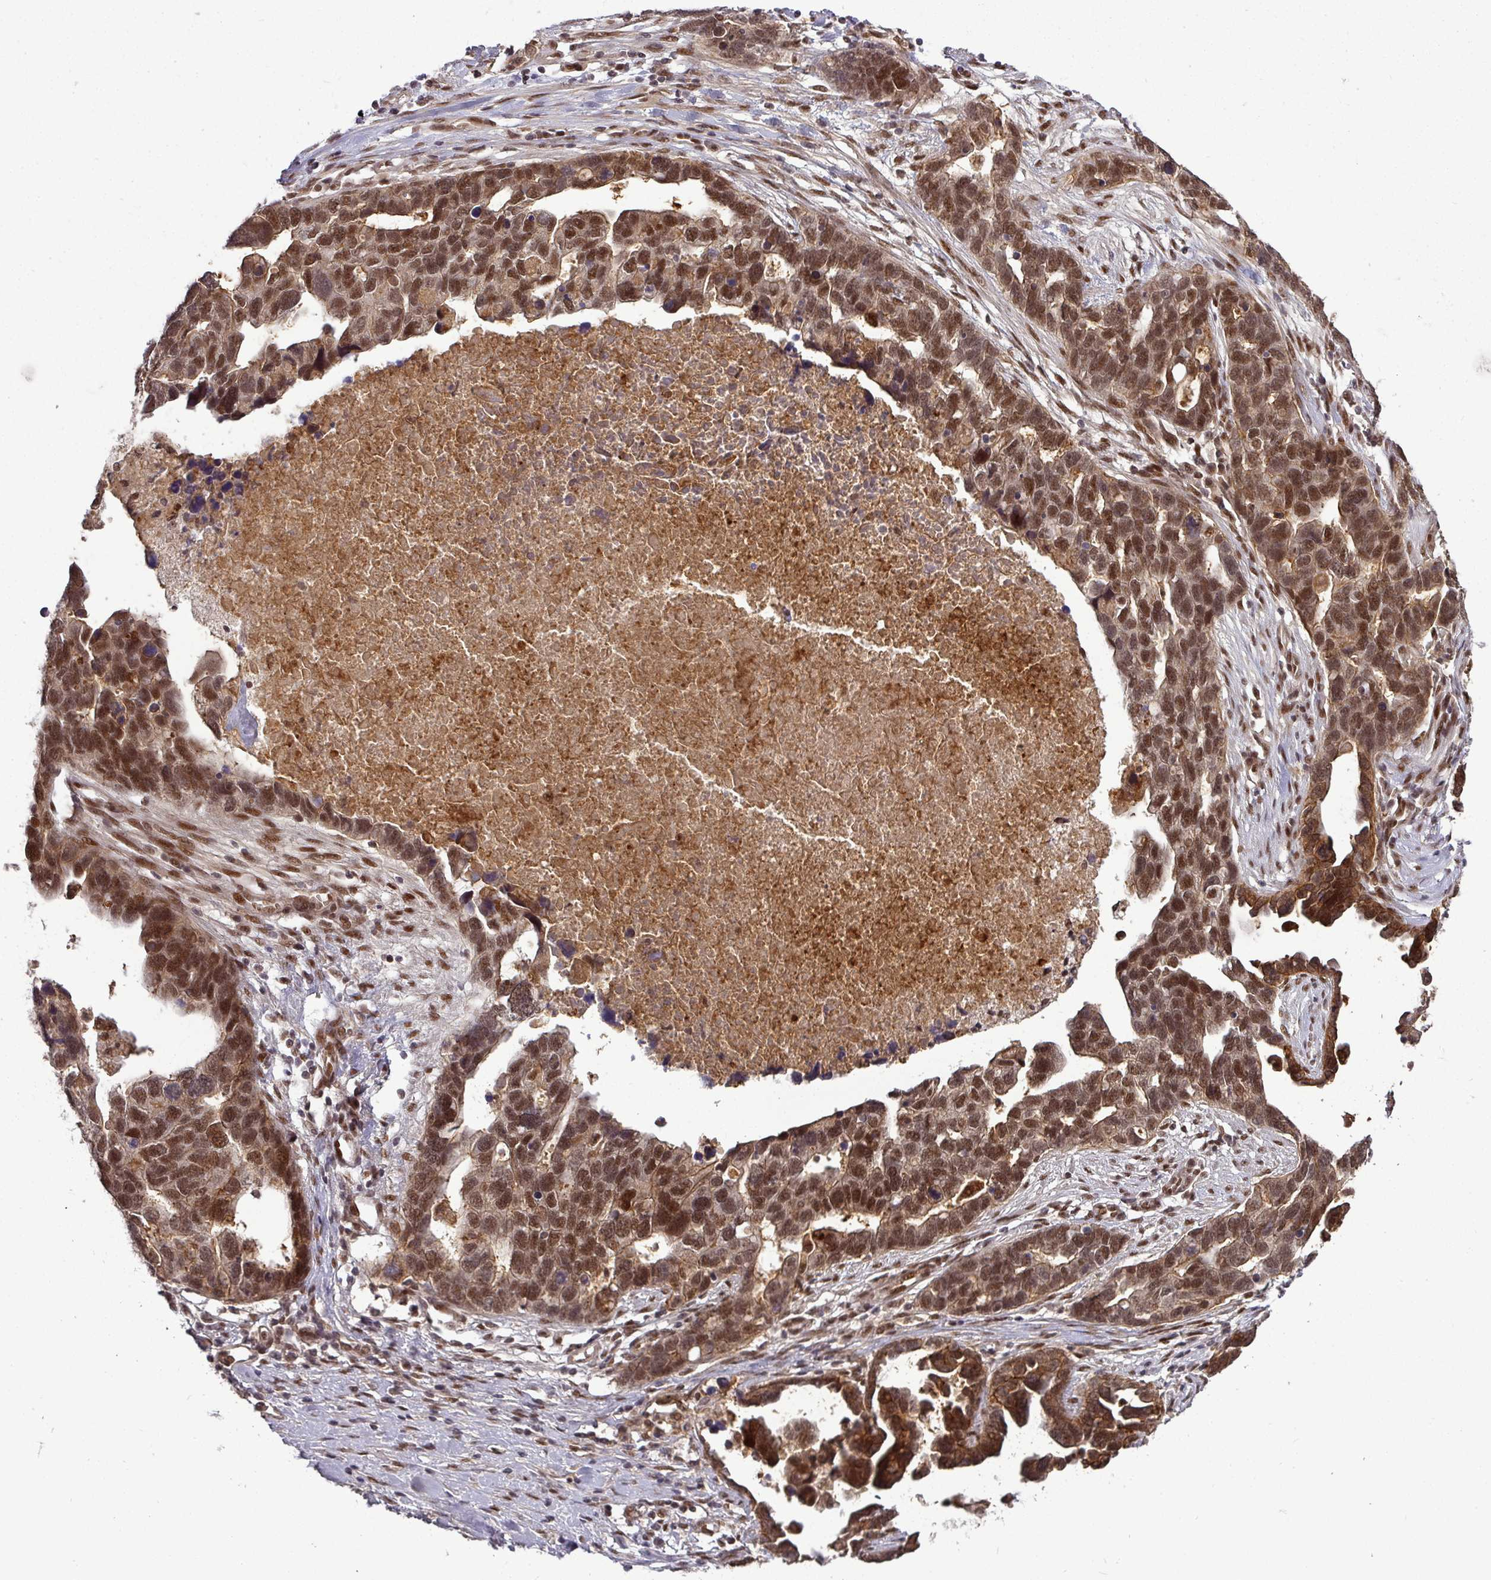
{"staining": {"intensity": "strong", "quantity": ">75%", "location": "cytoplasmic/membranous,nuclear"}, "tissue": "ovarian cancer", "cell_type": "Tumor cells", "image_type": "cancer", "snomed": [{"axis": "morphology", "description": "Cystadenocarcinoma, serous, NOS"}, {"axis": "topography", "description": "Ovary"}], "caption": "Protein expression analysis of ovarian serous cystadenocarcinoma displays strong cytoplasmic/membranous and nuclear expression in approximately >75% of tumor cells.", "gene": "CIC", "patient": {"sex": "female", "age": 54}}